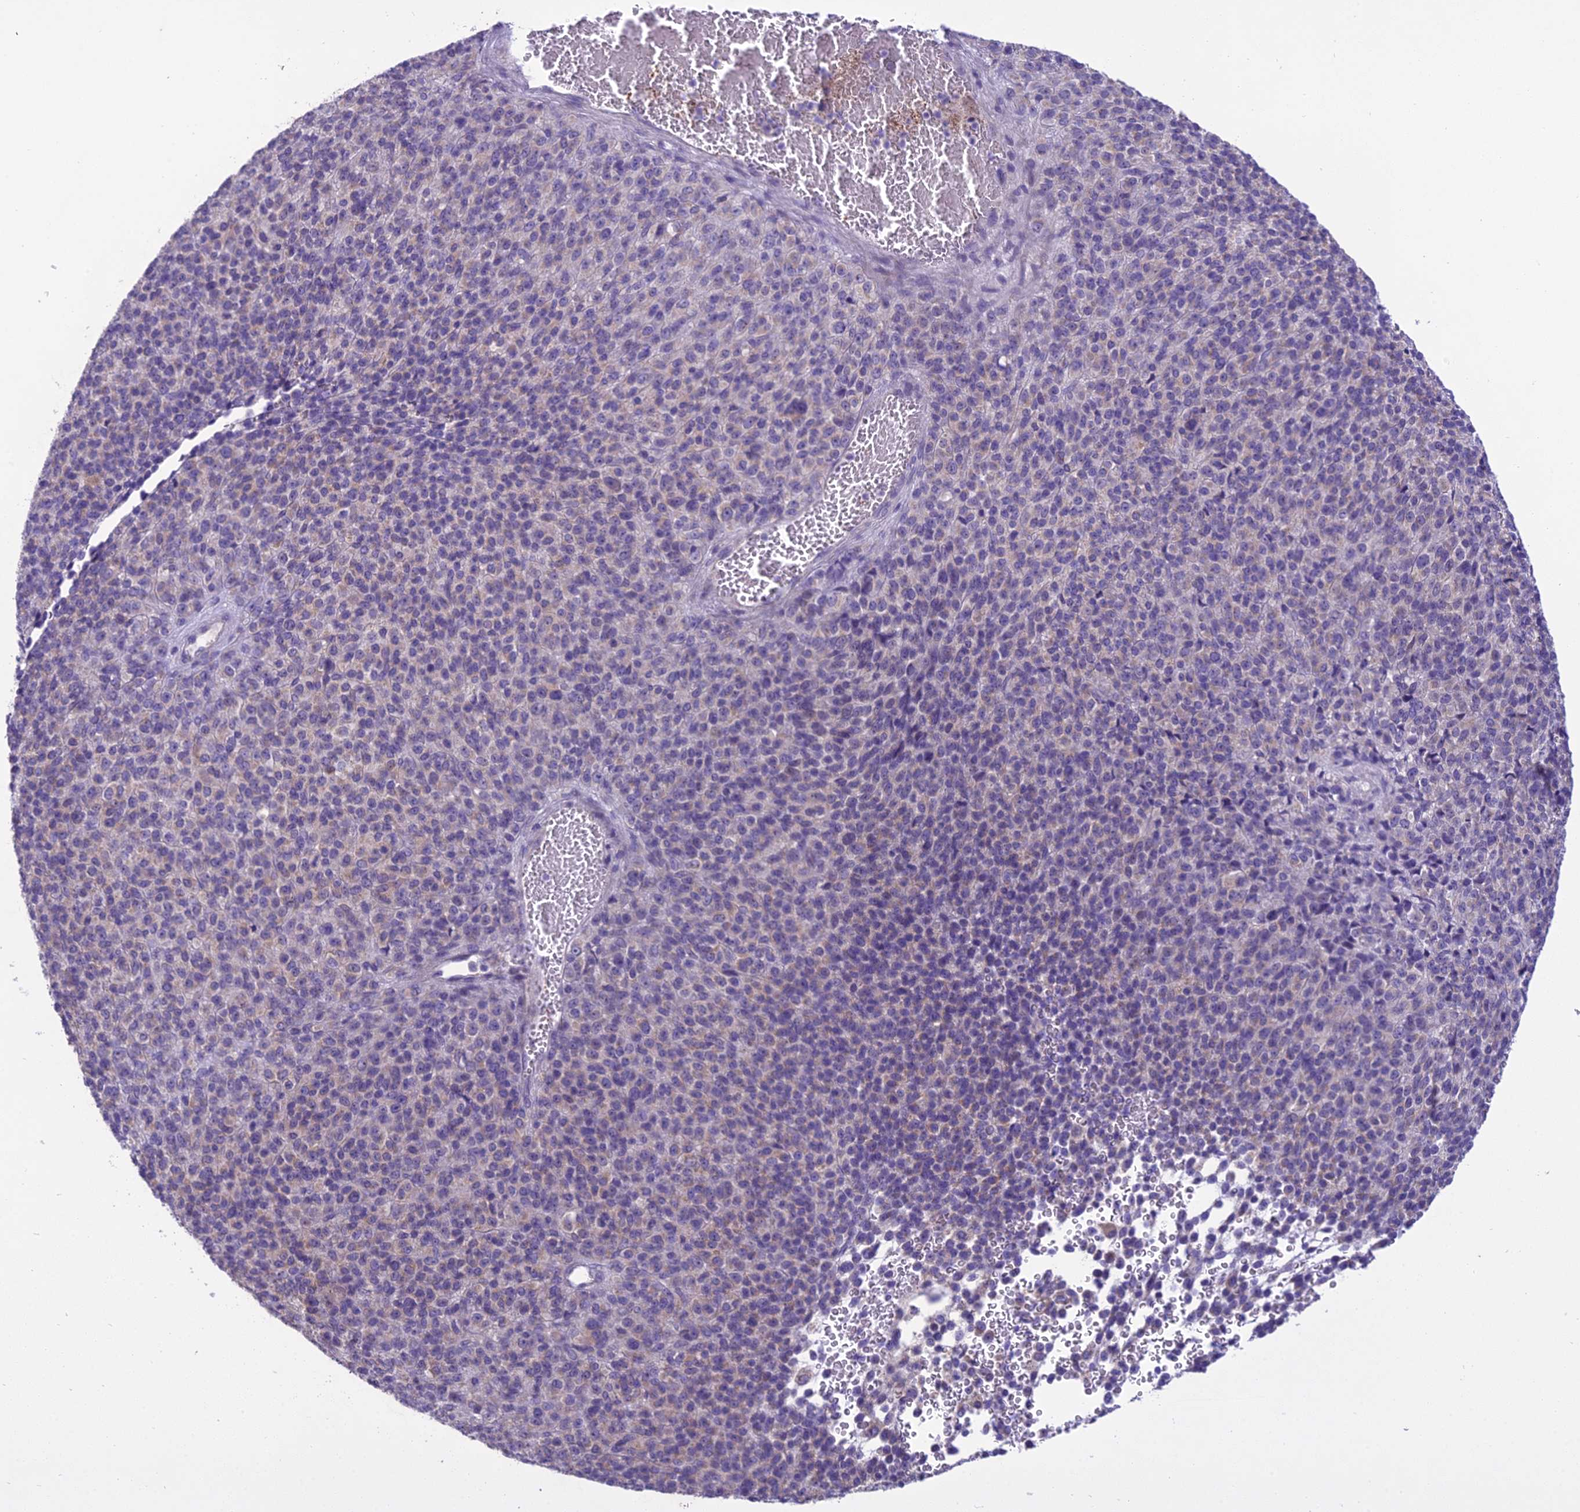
{"staining": {"intensity": "weak", "quantity": "<25%", "location": "cytoplasmic/membranous"}, "tissue": "melanoma", "cell_type": "Tumor cells", "image_type": "cancer", "snomed": [{"axis": "morphology", "description": "Malignant melanoma, Metastatic site"}, {"axis": "topography", "description": "Brain"}], "caption": "DAB immunohistochemical staining of melanoma exhibits no significant expression in tumor cells. (Stains: DAB IHC with hematoxylin counter stain, Microscopy: brightfield microscopy at high magnification).", "gene": "SCRT1", "patient": {"sex": "female", "age": 56}}